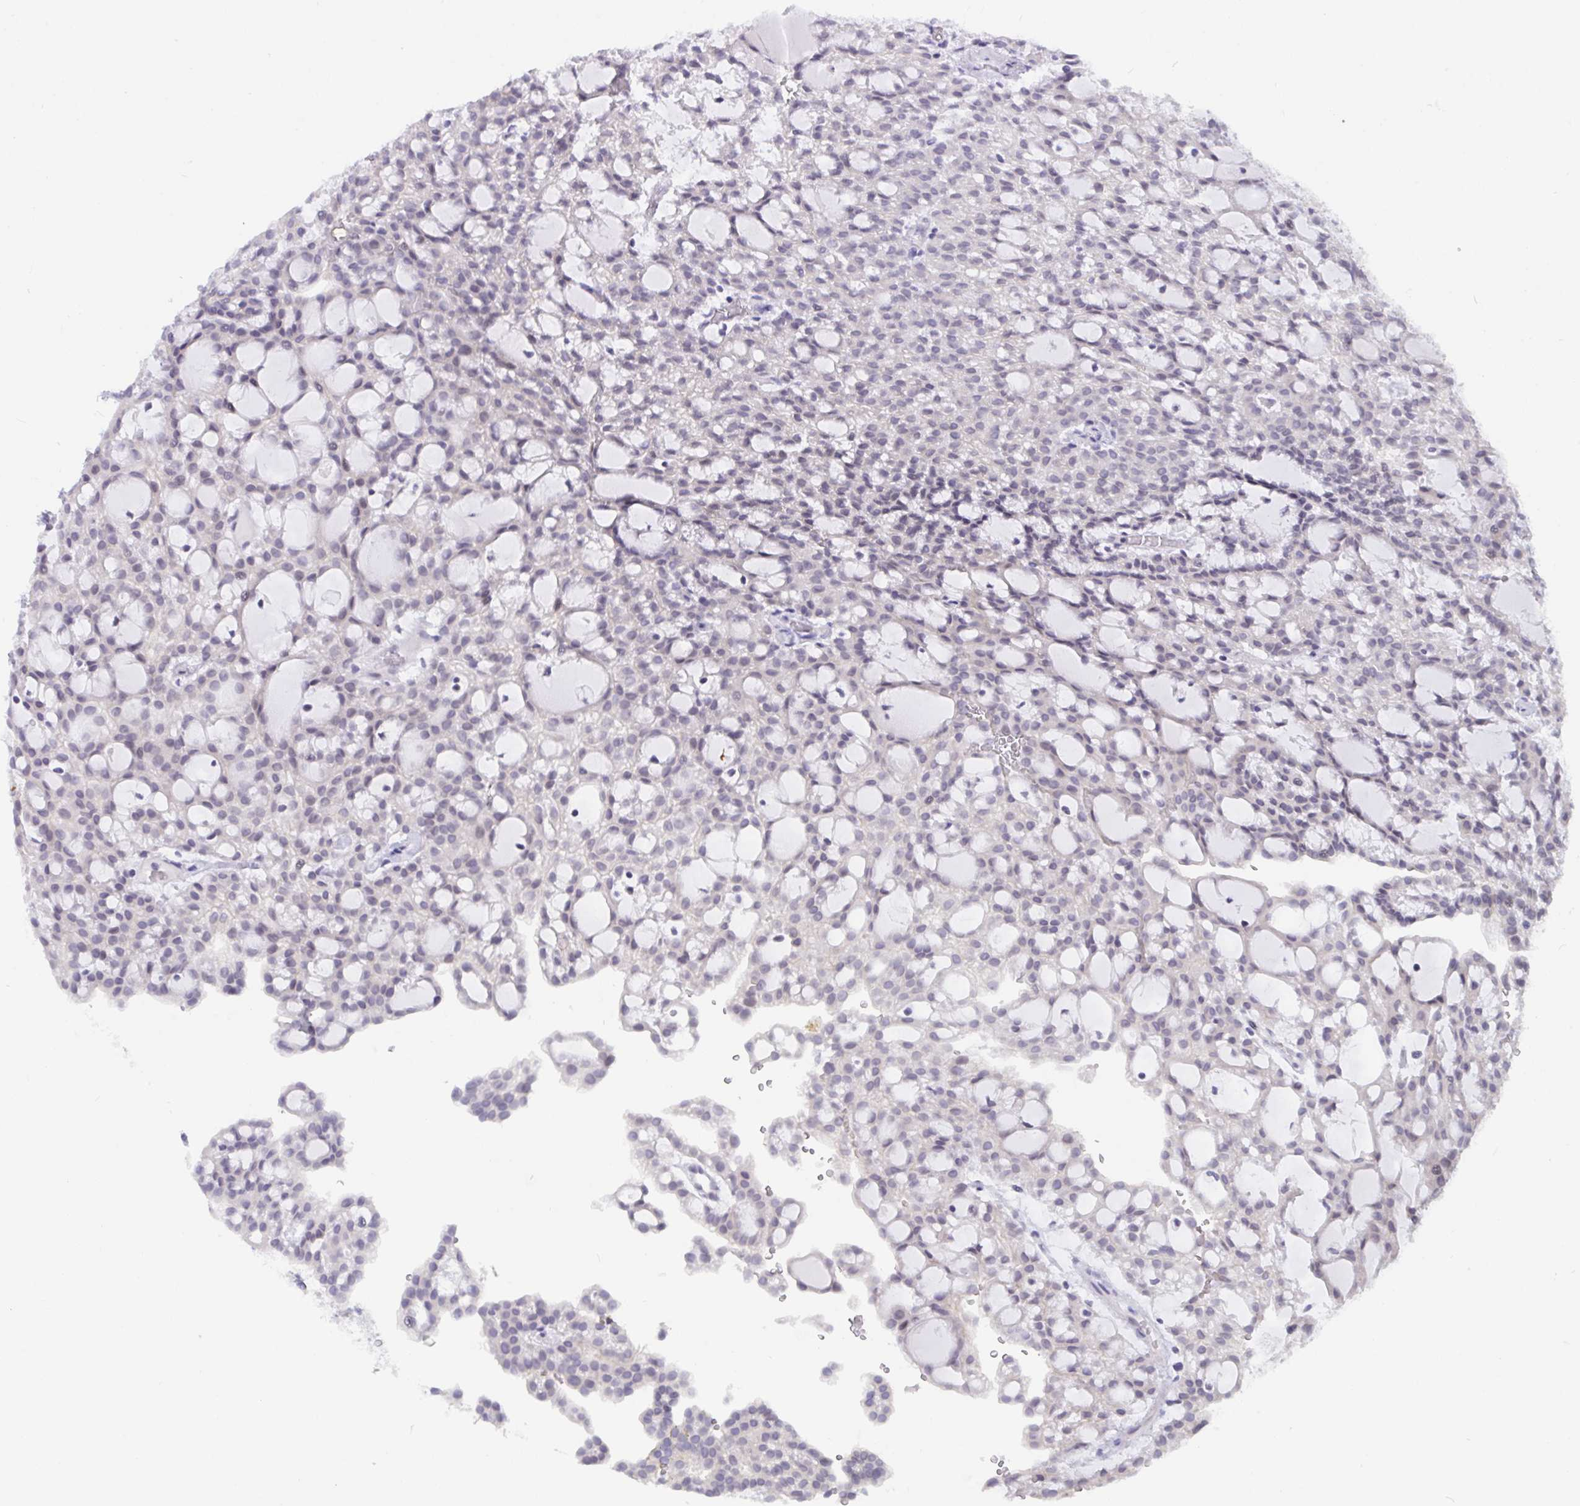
{"staining": {"intensity": "weak", "quantity": "25%-75%", "location": "nuclear"}, "tissue": "renal cancer", "cell_type": "Tumor cells", "image_type": "cancer", "snomed": [{"axis": "morphology", "description": "Adenocarcinoma, NOS"}, {"axis": "topography", "description": "Kidney"}], "caption": "This is an image of IHC staining of renal adenocarcinoma, which shows weak positivity in the nuclear of tumor cells.", "gene": "BMAL2", "patient": {"sex": "male", "age": 63}}